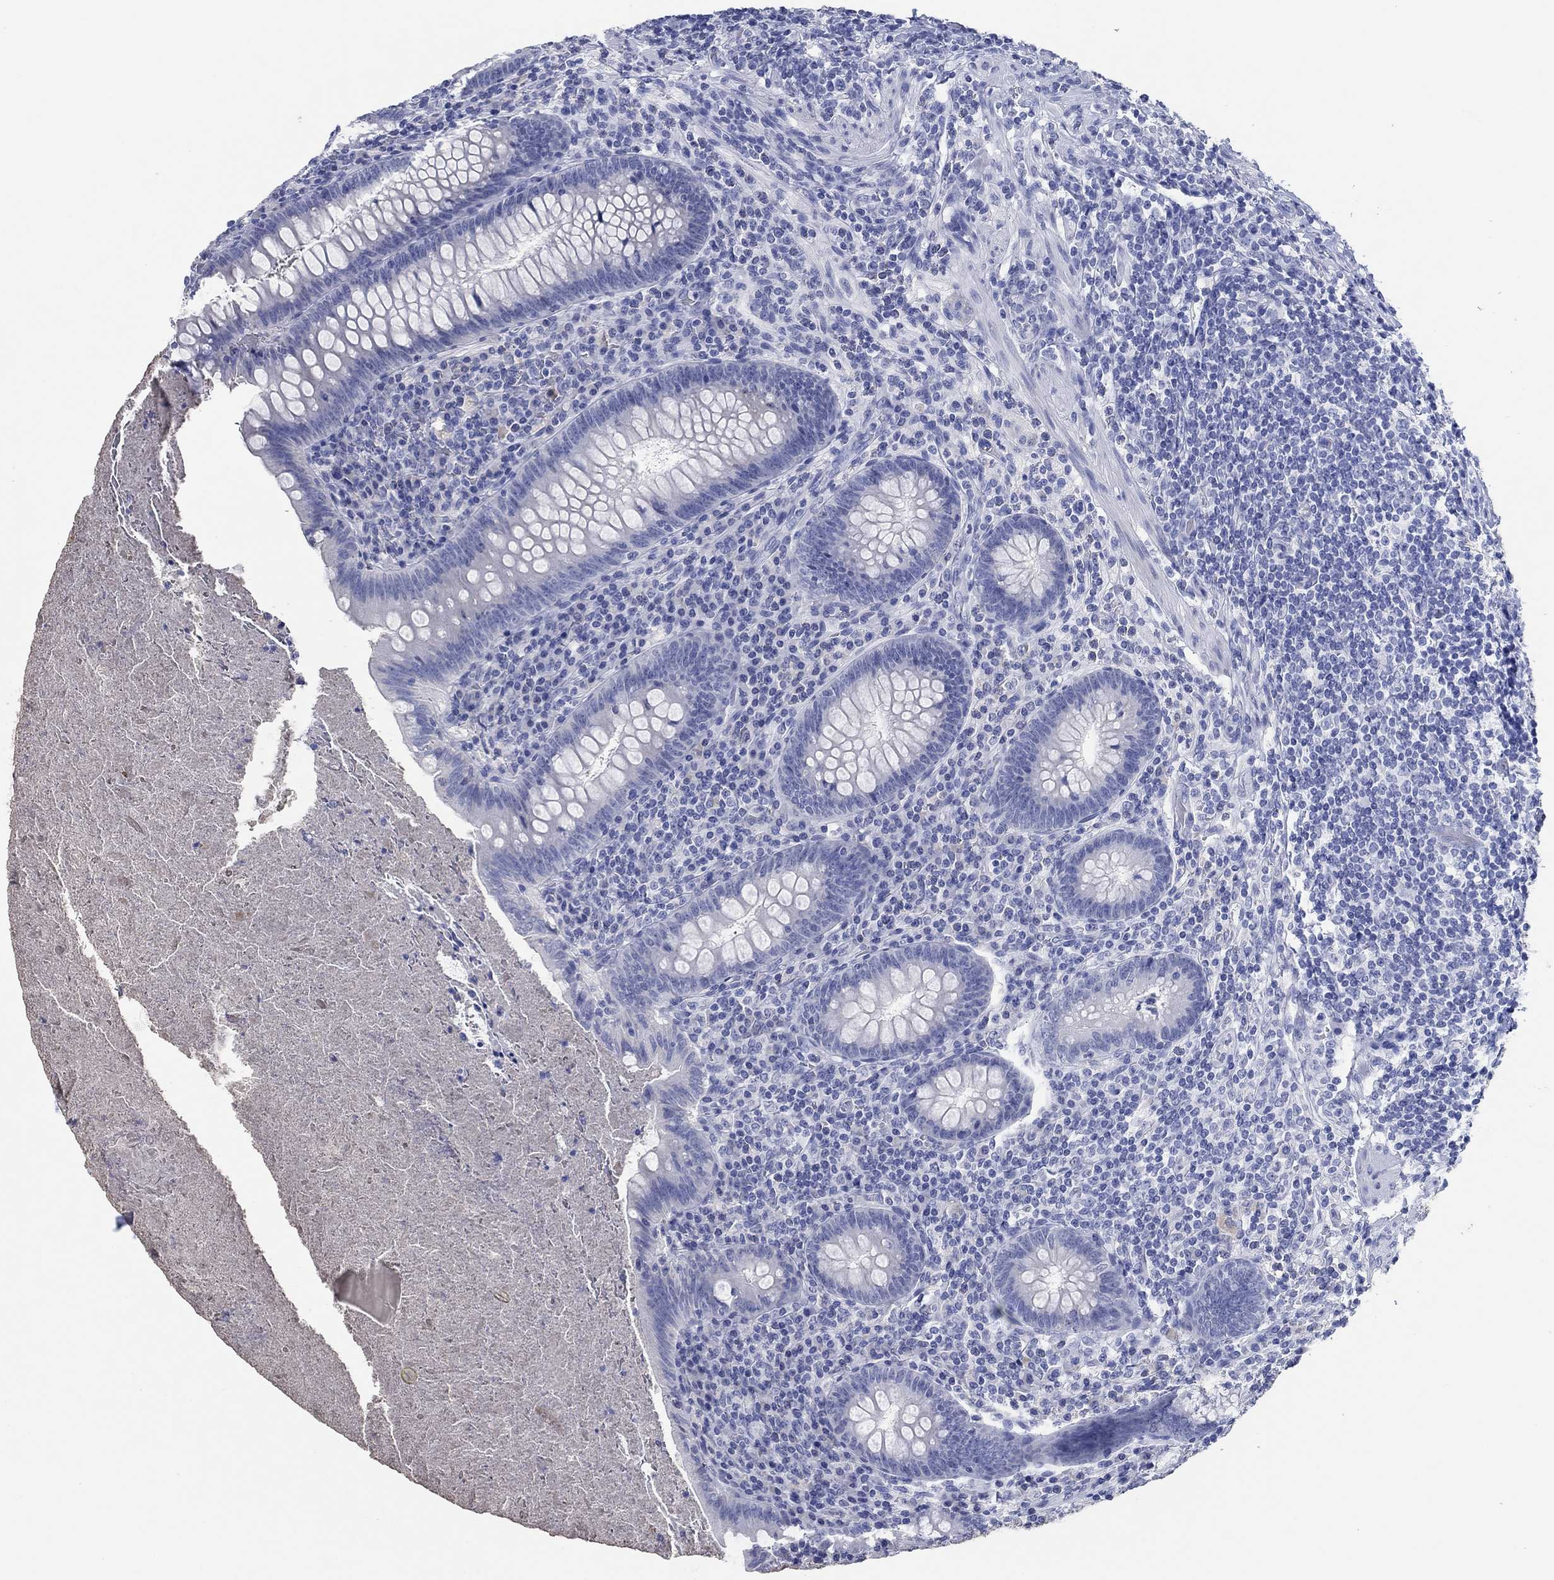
{"staining": {"intensity": "negative", "quantity": "none", "location": "none"}, "tissue": "appendix", "cell_type": "Glandular cells", "image_type": "normal", "snomed": [{"axis": "morphology", "description": "Normal tissue, NOS"}, {"axis": "topography", "description": "Appendix"}], "caption": "High power microscopy histopathology image of an IHC image of unremarkable appendix, revealing no significant staining in glandular cells.", "gene": "POU5F1", "patient": {"sex": "male", "age": 47}}